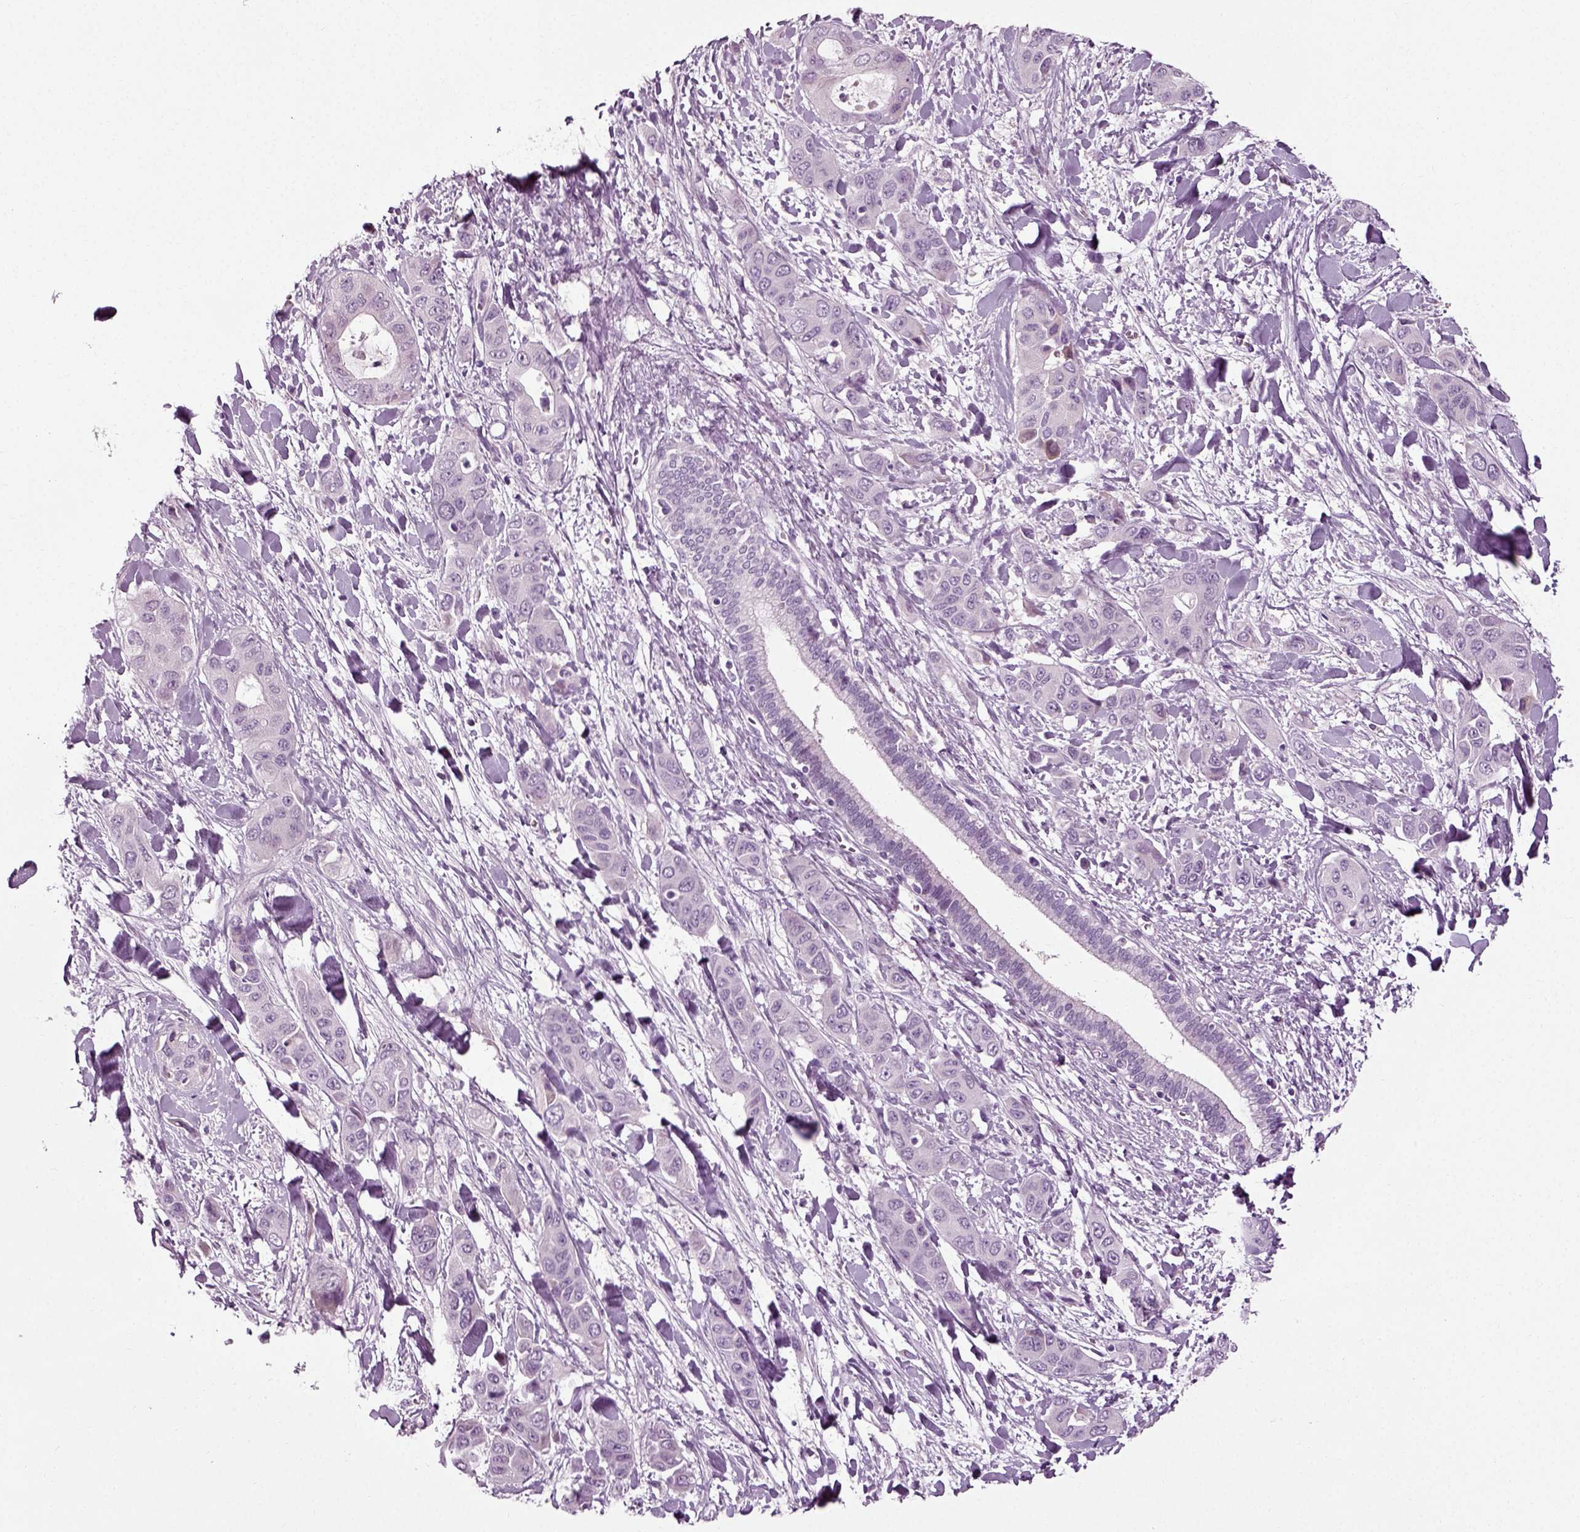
{"staining": {"intensity": "negative", "quantity": "none", "location": "none"}, "tissue": "liver cancer", "cell_type": "Tumor cells", "image_type": "cancer", "snomed": [{"axis": "morphology", "description": "Cholangiocarcinoma"}, {"axis": "topography", "description": "Liver"}], "caption": "The photomicrograph displays no significant staining in tumor cells of liver cholangiocarcinoma.", "gene": "SCG5", "patient": {"sex": "female", "age": 52}}